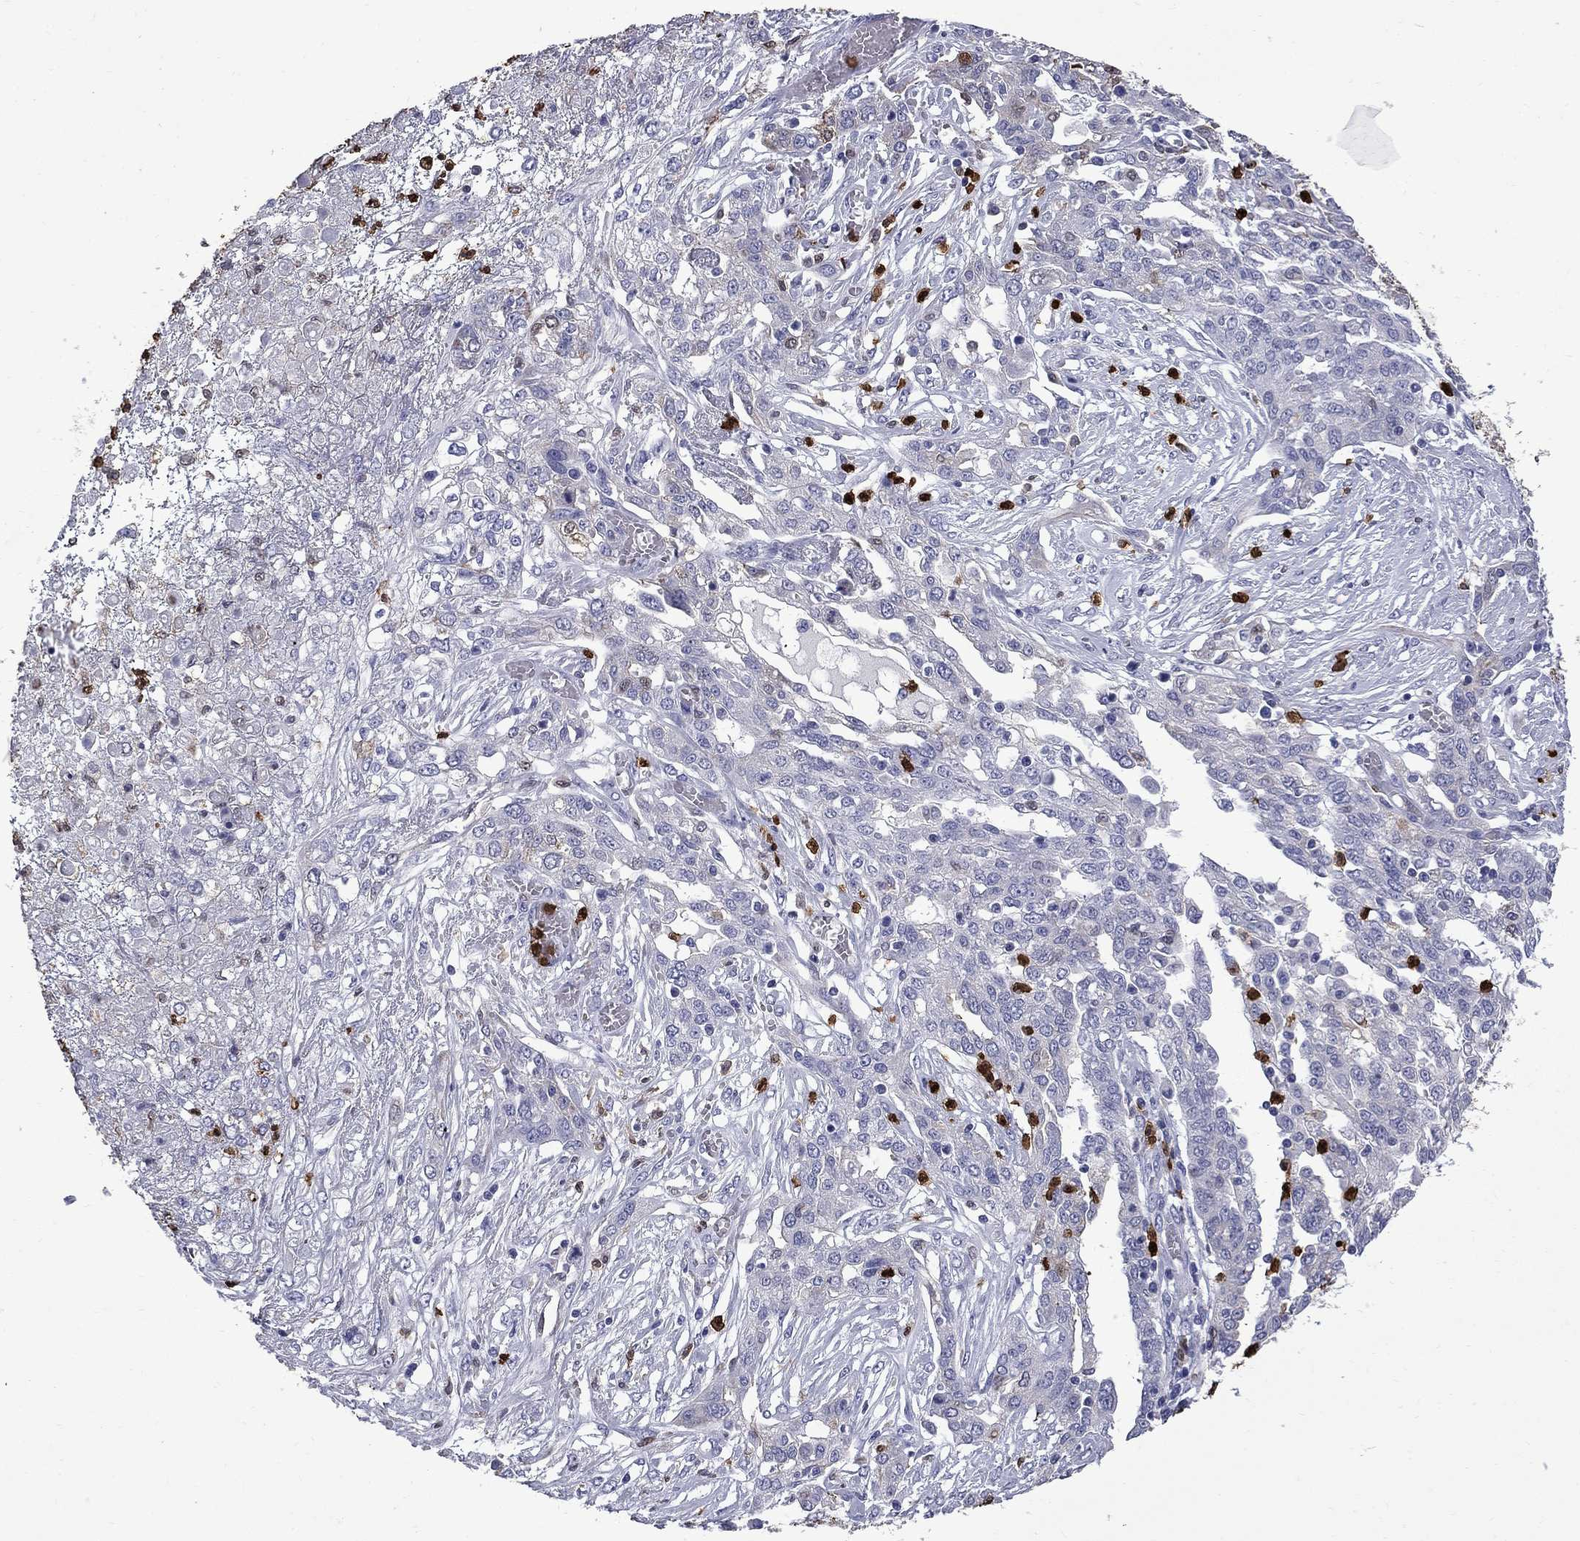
{"staining": {"intensity": "negative", "quantity": "none", "location": "none"}, "tissue": "ovarian cancer", "cell_type": "Tumor cells", "image_type": "cancer", "snomed": [{"axis": "morphology", "description": "Cystadenocarcinoma, serous, NOS"}, {"axis": "topography", "description": "Ovary"}], "caption": "This image is of ovarian cancer (serous cystadenocarcinoma) stained with immunohistochemistry to label a protein in brown with the nuclei are counter-stained blue. There is no staining in tumor cells.", "gene": "TRIM29", "patient": {"sex": "female", "age": 67}}